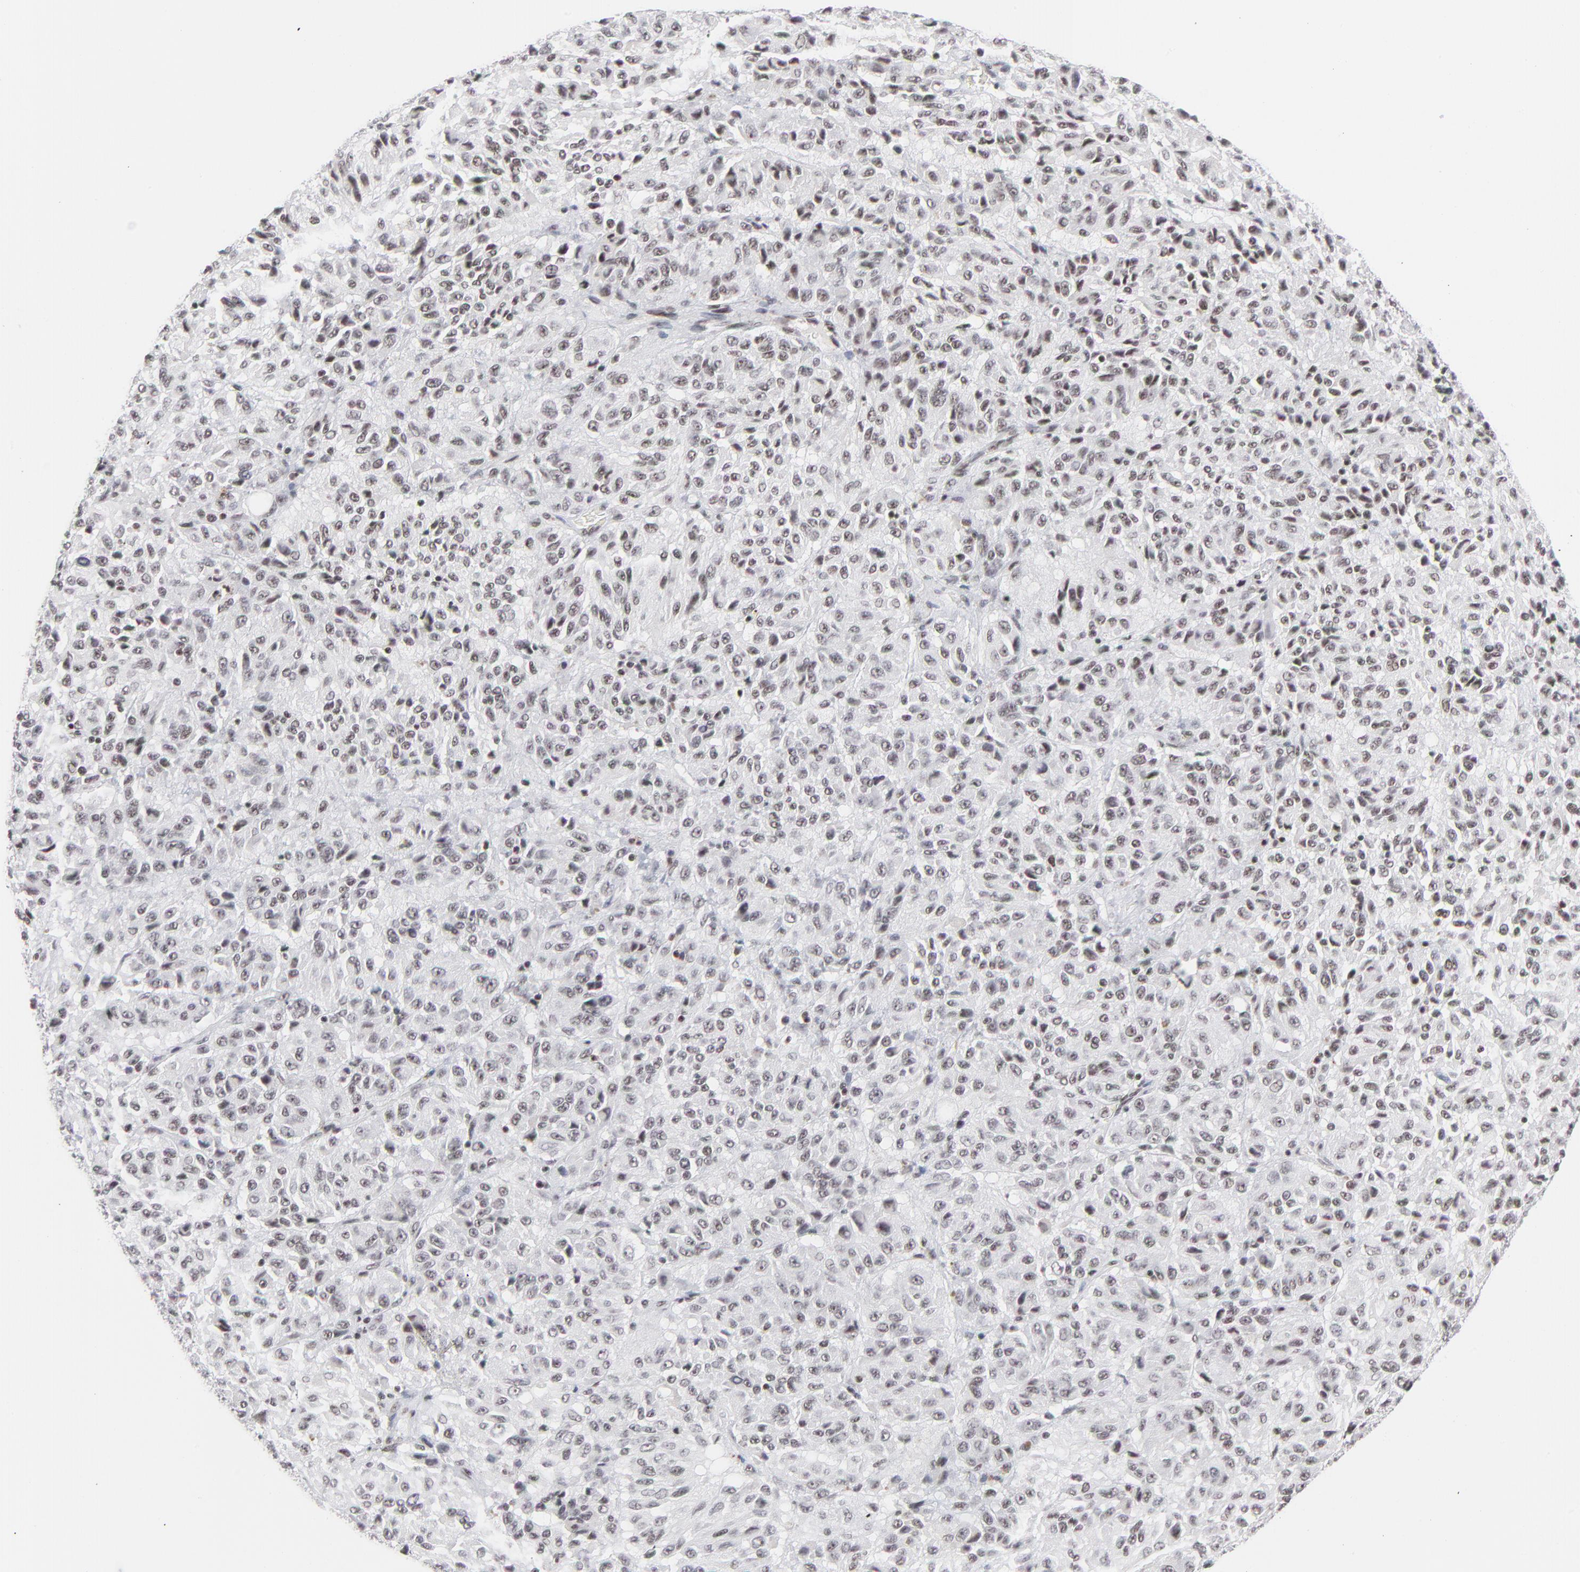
{"staining": {"intensity": "weak", "quantity": ">75%", "location": "nuclear"}, "tissue": "melanoma", "cell_type": "Tumor cells", "image_type": "cancer", "snomed": [{"axis": "morphology", "description": "Malignant melanoma, Metastatic site"}, {"axis": "topography", "description": "Lung"}], "caption": "This histopathology image exhibits malignant melanoma (metastatic site) stained with IHC to label a protein in brown. The nuclear of tumor cells show weak positivity for the protein. Nuclei are counter-stained blue.", "gene": "ZNF143", "patient": {"sex": "male", "age": 64}}